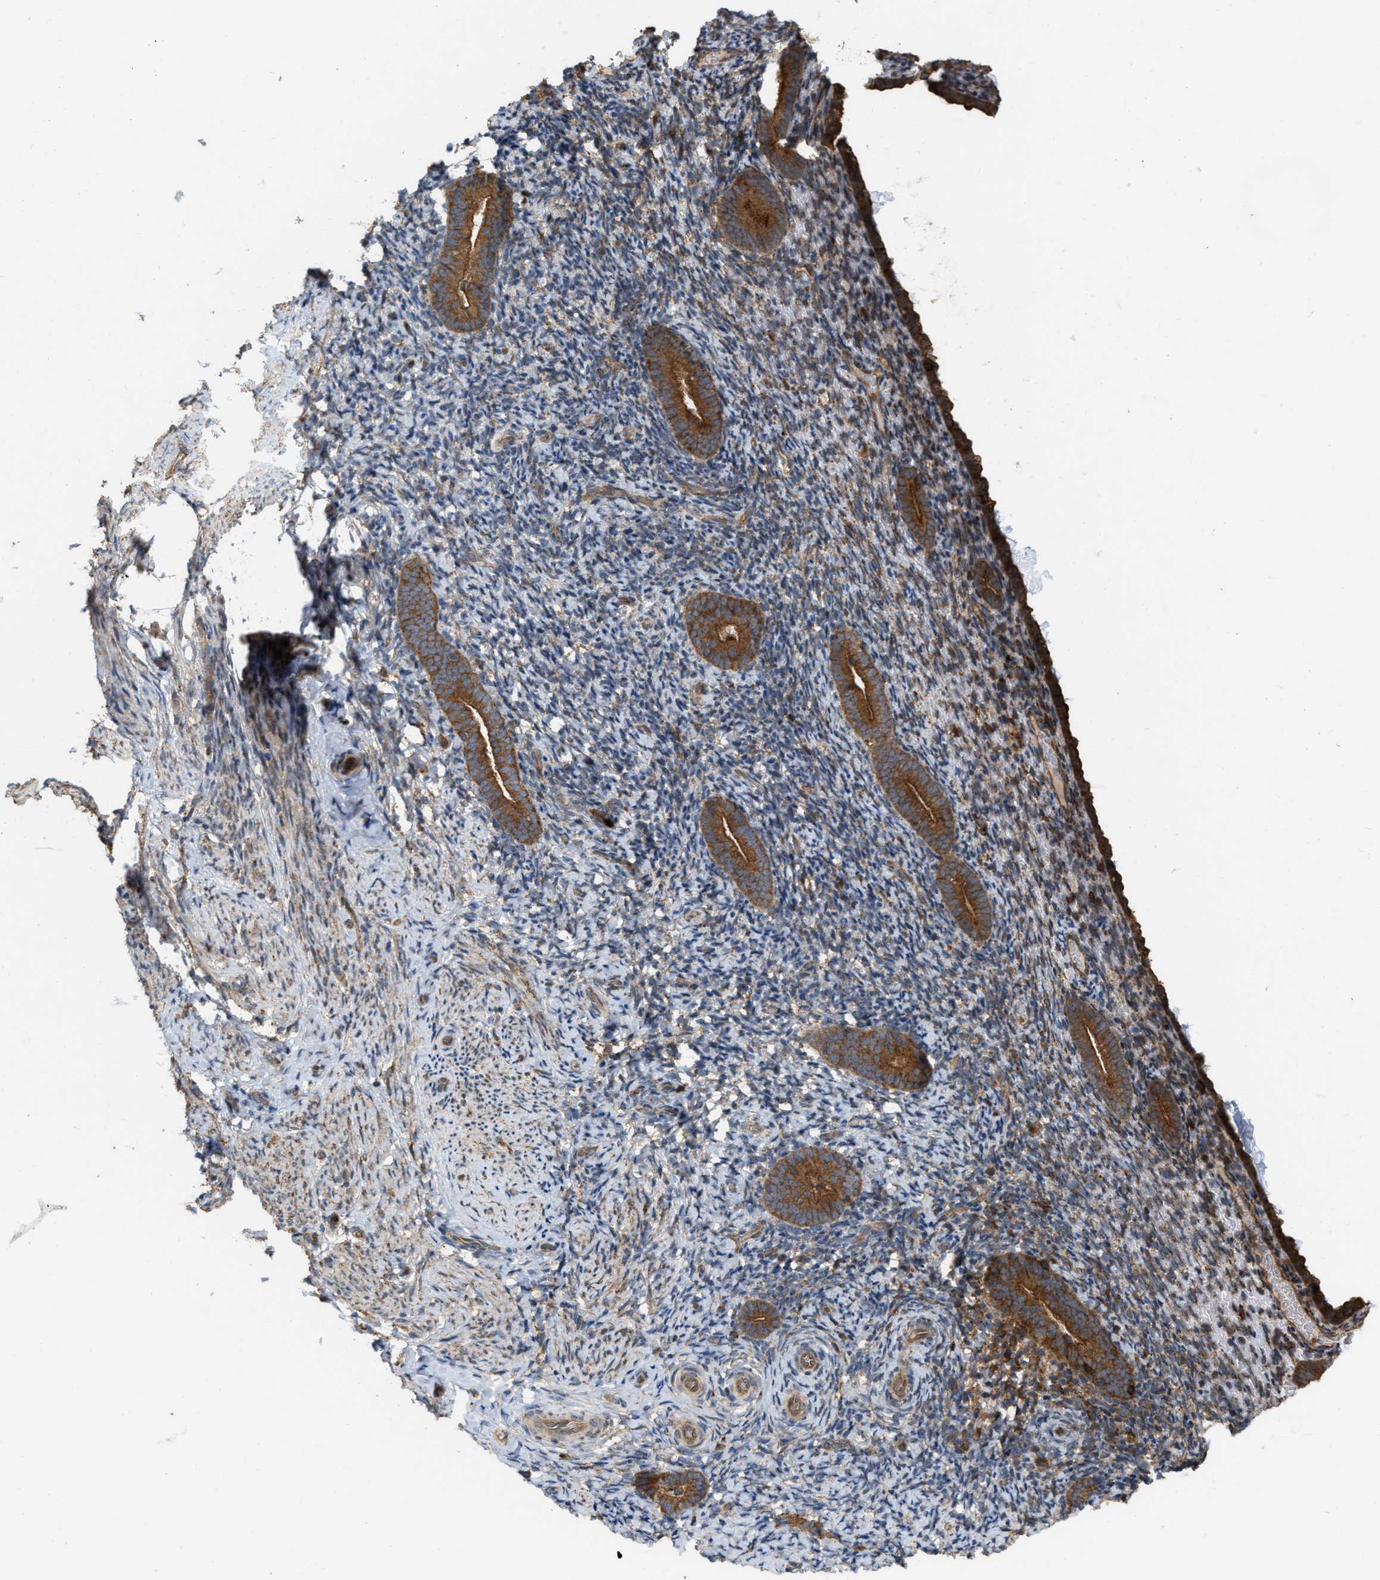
{"staining": {"intensity": "weak", "quantity": ">75%", "location": "cytoplasmic/membranous"}, "tissue": "endometrium", "cell_type": "Cells in endometrial stroma", "image_type": "normal", "snomed": [{"axis": "morphology", "description": "Normal tissue, NOS"}, {"axis": "topography", "description": "Endometrium"}], "caption": "Endometrium stained for a protein (brown) shows weak cytoplasmic/membranous positive staining in about >75% of cells in endometrial stroma.", "gene": "IQCE", "patient": {"sex": "female", "age": 51}}